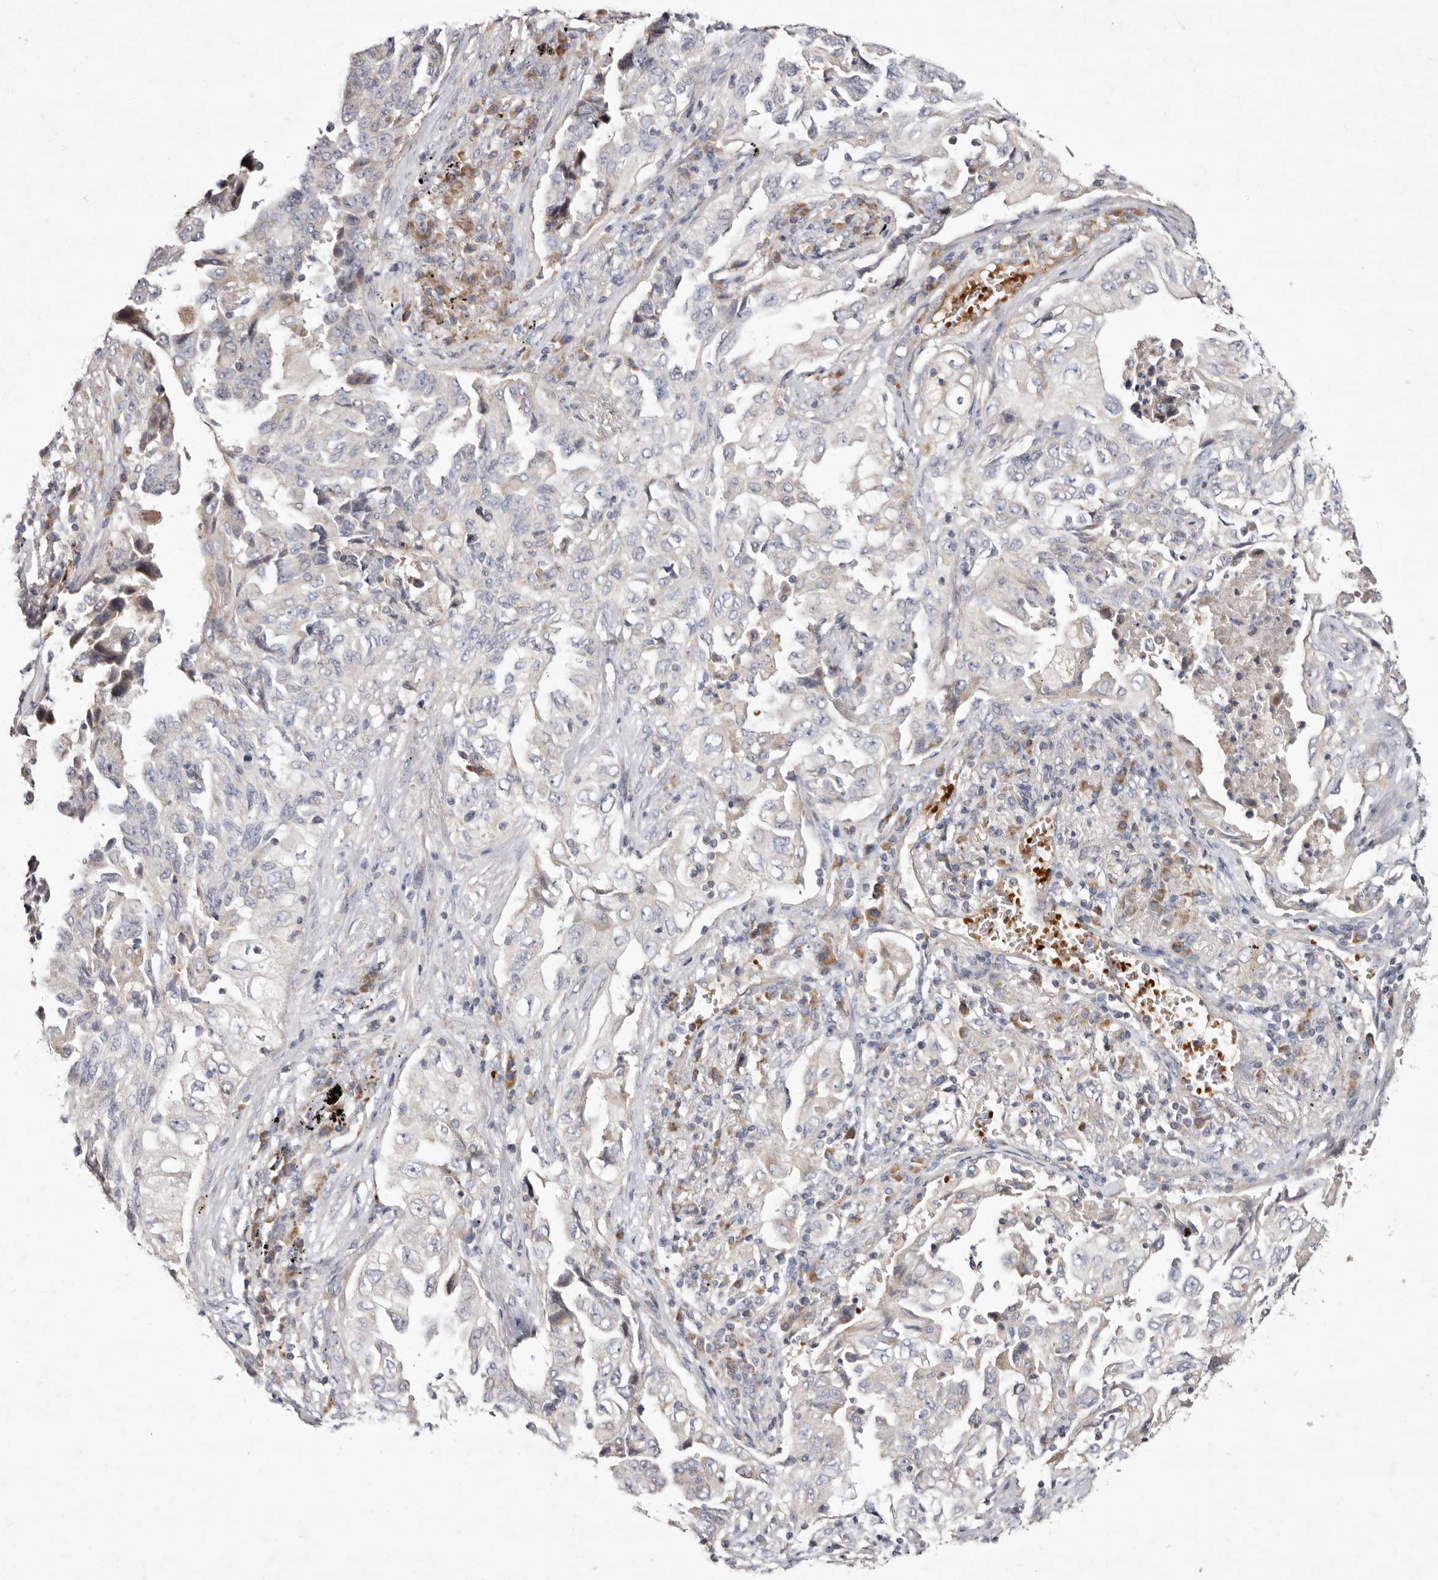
{"staining": {"intensity": "negative", "quantity": "none", "location": "none"}, "tissue": "lung cancer", "cell_type": "Tumor cells", "image_type": "cancer", "snomed": [{"axis": "morphology", "description": "Adenocarcinoma, NOS"}, {"axis": "topography", "description": "Lung"}], "caption": "Tumor cells are negative for protein expression in human lung cancer (adenocarcinoma).", "gene": "SLC25A20", "patient": {"sex": "female", "age": 51}}